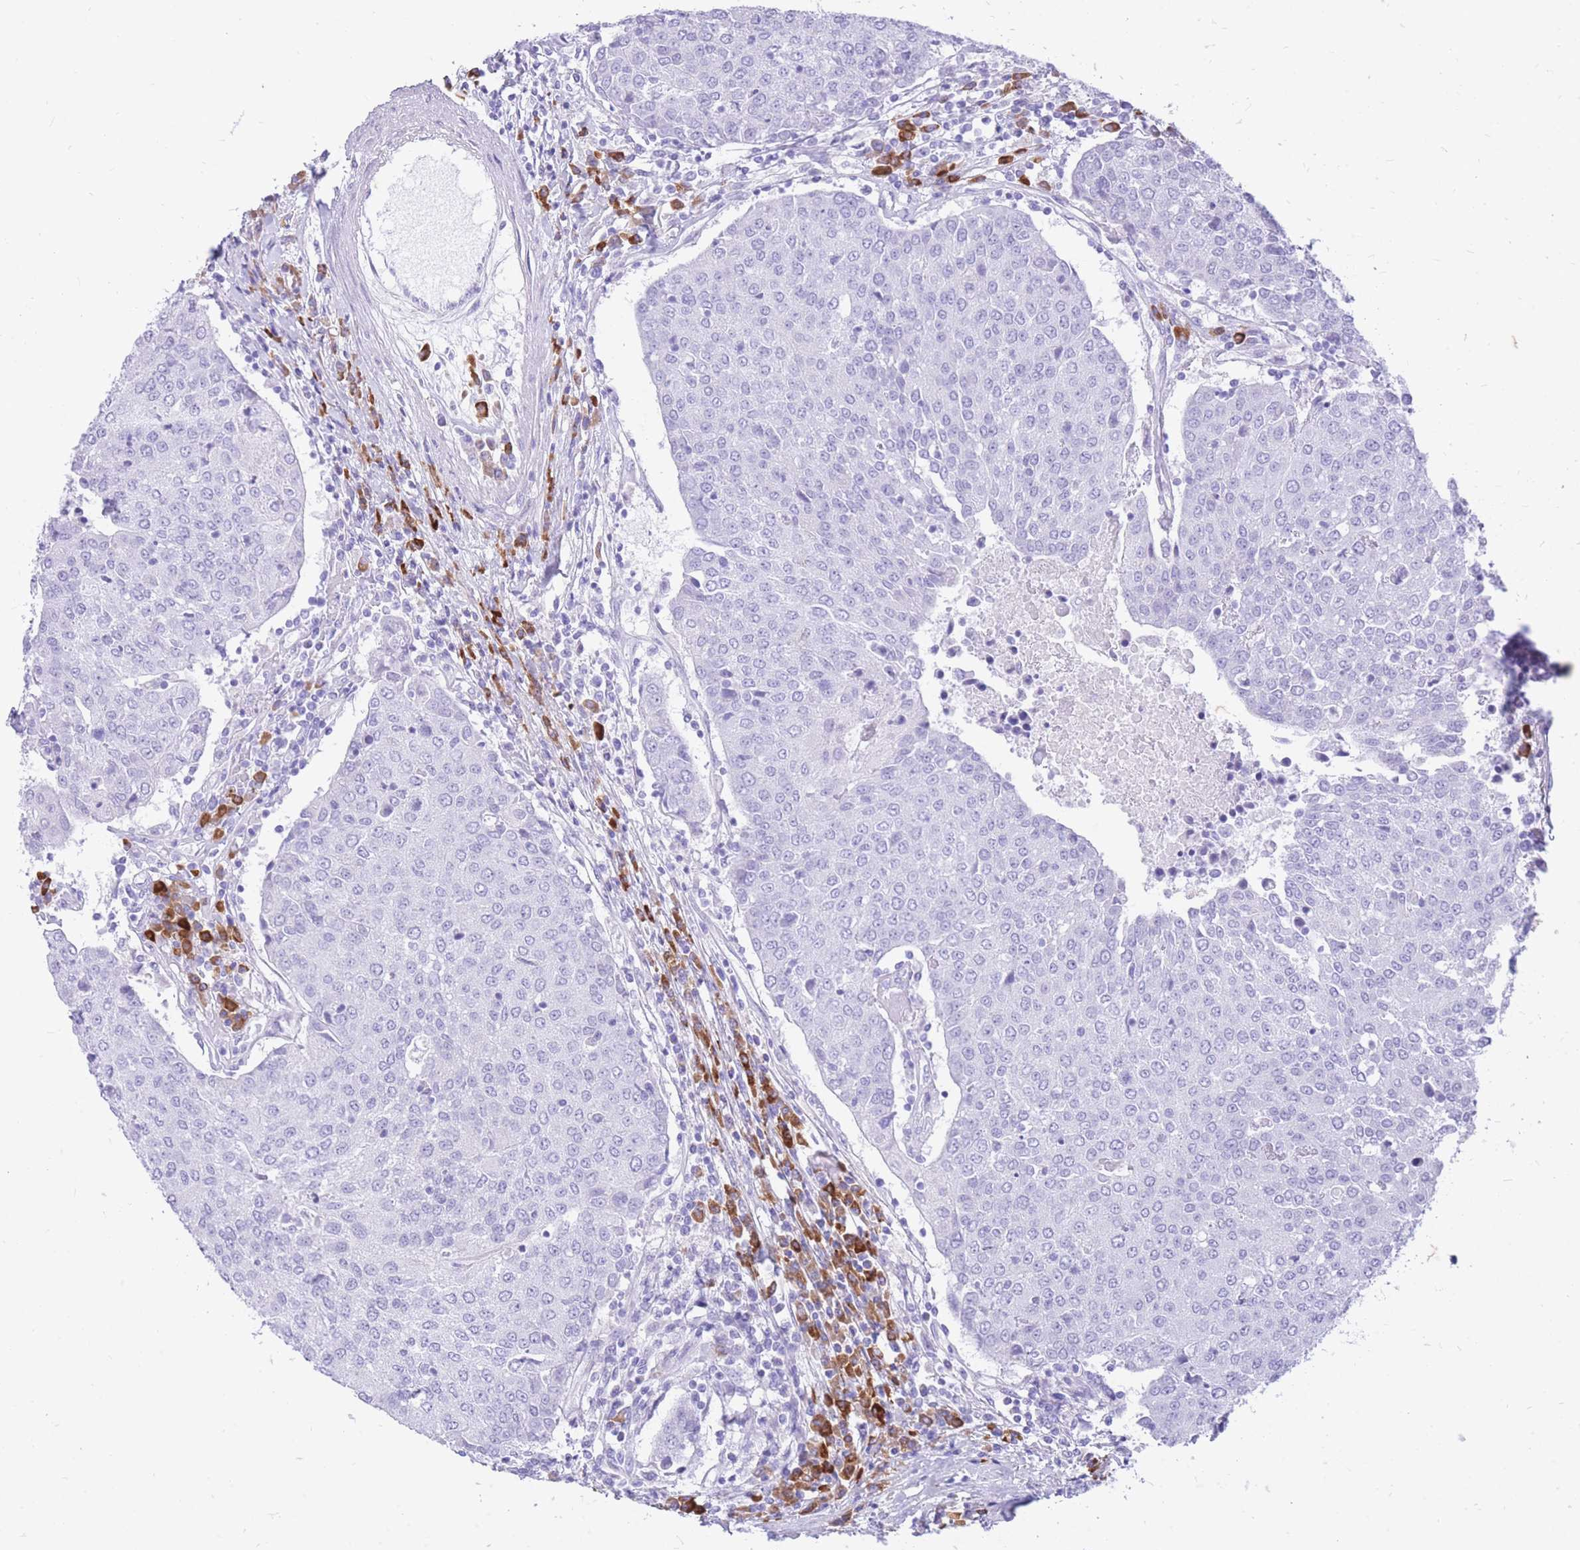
{"staining": {"intensity": "negative", "quantity": "none", "location": "none"}, "tissue": "urothelial cancer", "cell_type": "Tumor cells", "image_type": "cancer", "snomed": [{"axis": "morphology", "description": "Urothelial carcinoma, High grade"}, {"axis": "topography", "description": "Urinary bladder"}], "caption": "A high-resolution photomicrograph shows immunohistochemistry staining of urothelial carcinoma (high-grade), which reveals no significant expression in tumor cells. The staining was performed using DAB (3,3'-diaminobenzidine) to visualize the protein expression in brown, while the nuclei were stained in blue with hematoxylin (Magnification: 20x).", "gene": "ZFP37", "patient": {"sex": "female", "age": 85}}